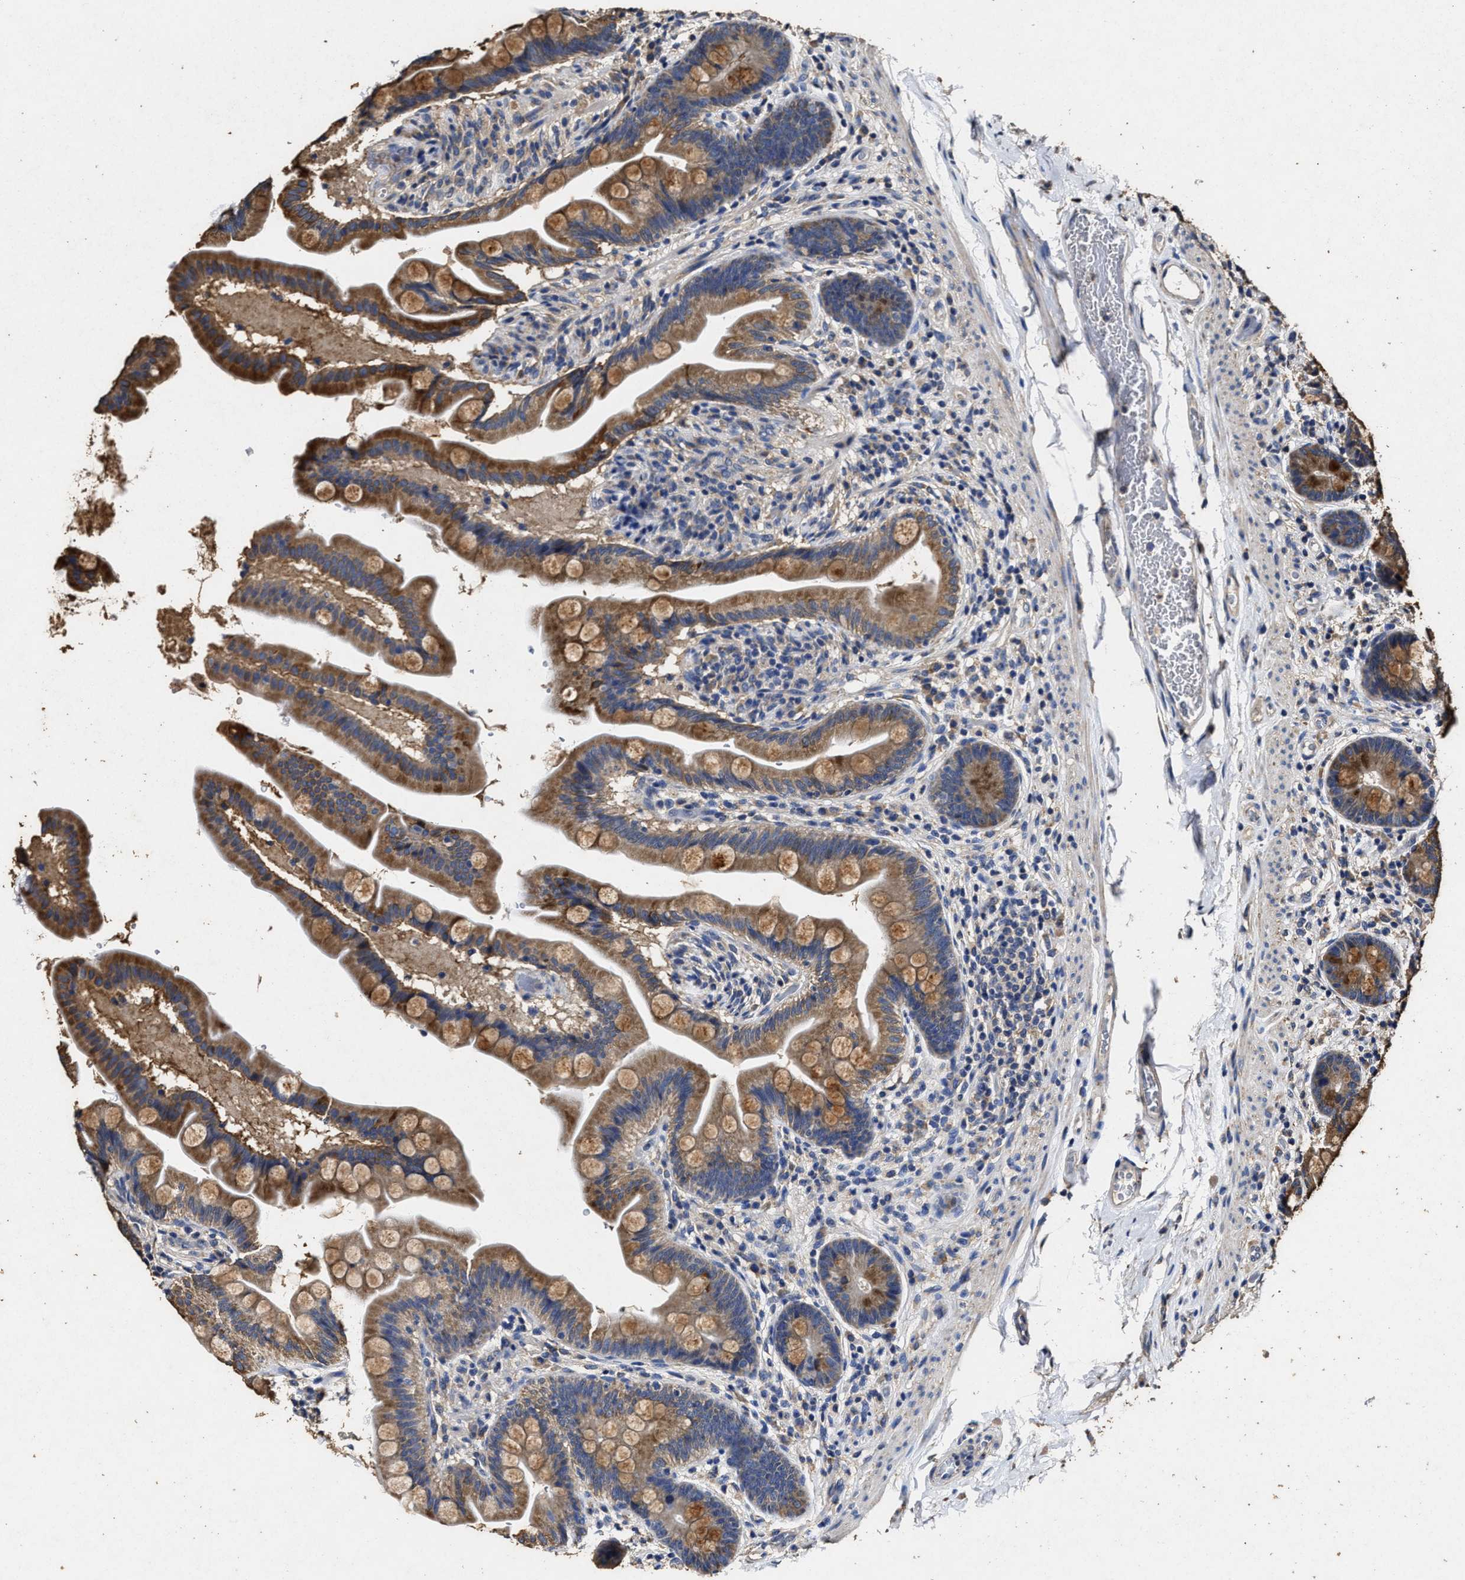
{"staining": {"intensity": "moderate", "quantity": ">75%", "location": "cytoplasmic/membranous"}, "tissue": "small intestine", "cell_type": "Glandular cells", "image_type": "normal", "snomed": [{"axis": "morphology", "description": "Normal tissue, NOS"}, {"axis": "topography", "description": "Small intestine"}], "caption": "Protein positivity by IHC shows moderate cytoplasmic/membranous expression in approximately >75% of glandular cells in unremarkable small intestine. (IHC, brightfield microscopy, high magnification).", "gene": "PPM1K", "patient": {"sex": "female", "age": 56}}